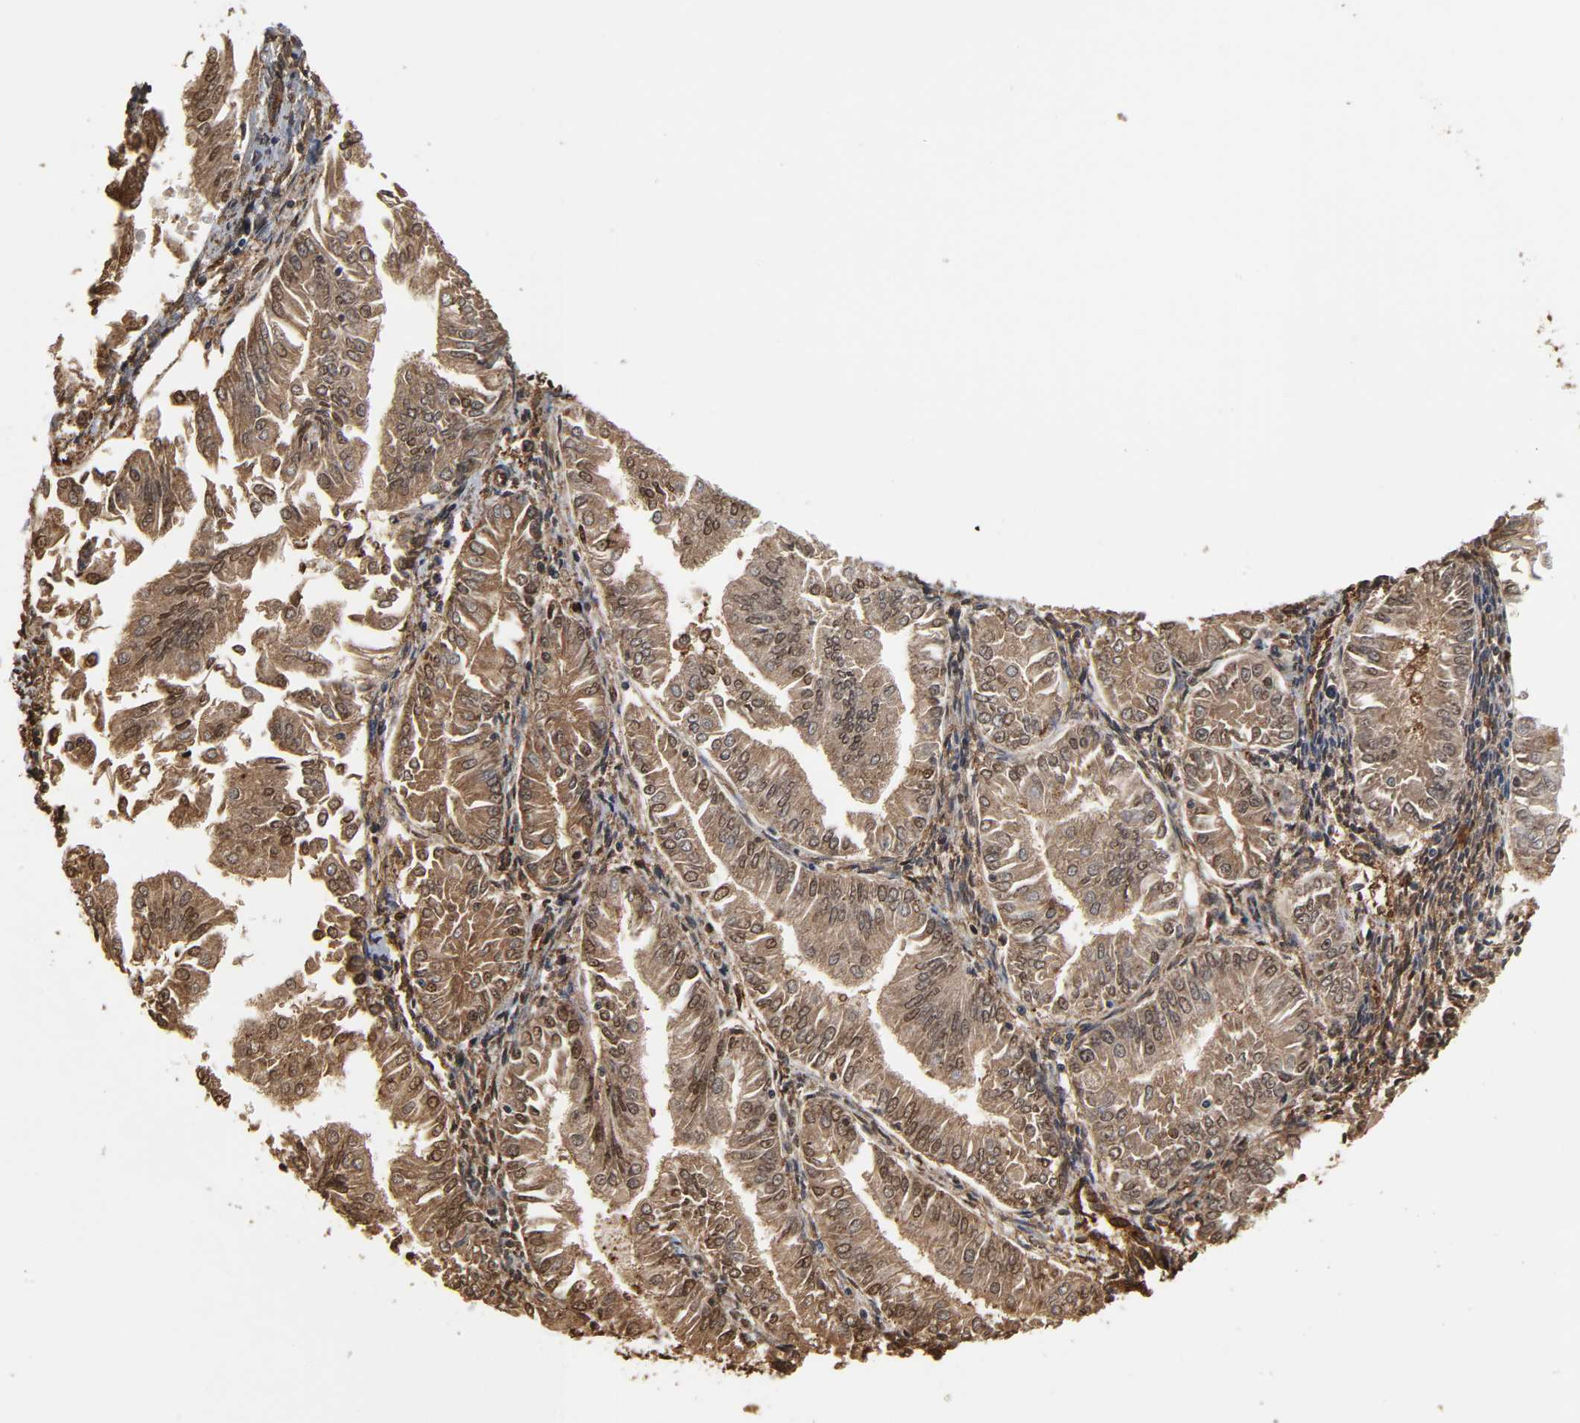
{"staining": {"intensity": "moderate", "quantity": ">75%", "location": "cytoplasmic/membranous,nuclear"}, "tissue": "endometrial cancer", "cell_type": "Tumor cells", "image_type": "cancer", "snomed": [{"axis": "morphology", "description": "Adenocarcinoma, NOS"}, {"axis": "topography", "description": "Endometrium"}], "caption": "IHC micrograph of endometrial cancer stained for a protein (brown), which shows medium levels of moderate cytoplasmic/membranous and nuclear staining in about >75% of tumor cells.", "gene": "ANXA2", "patient": {"sex": "female", "age": 53}}